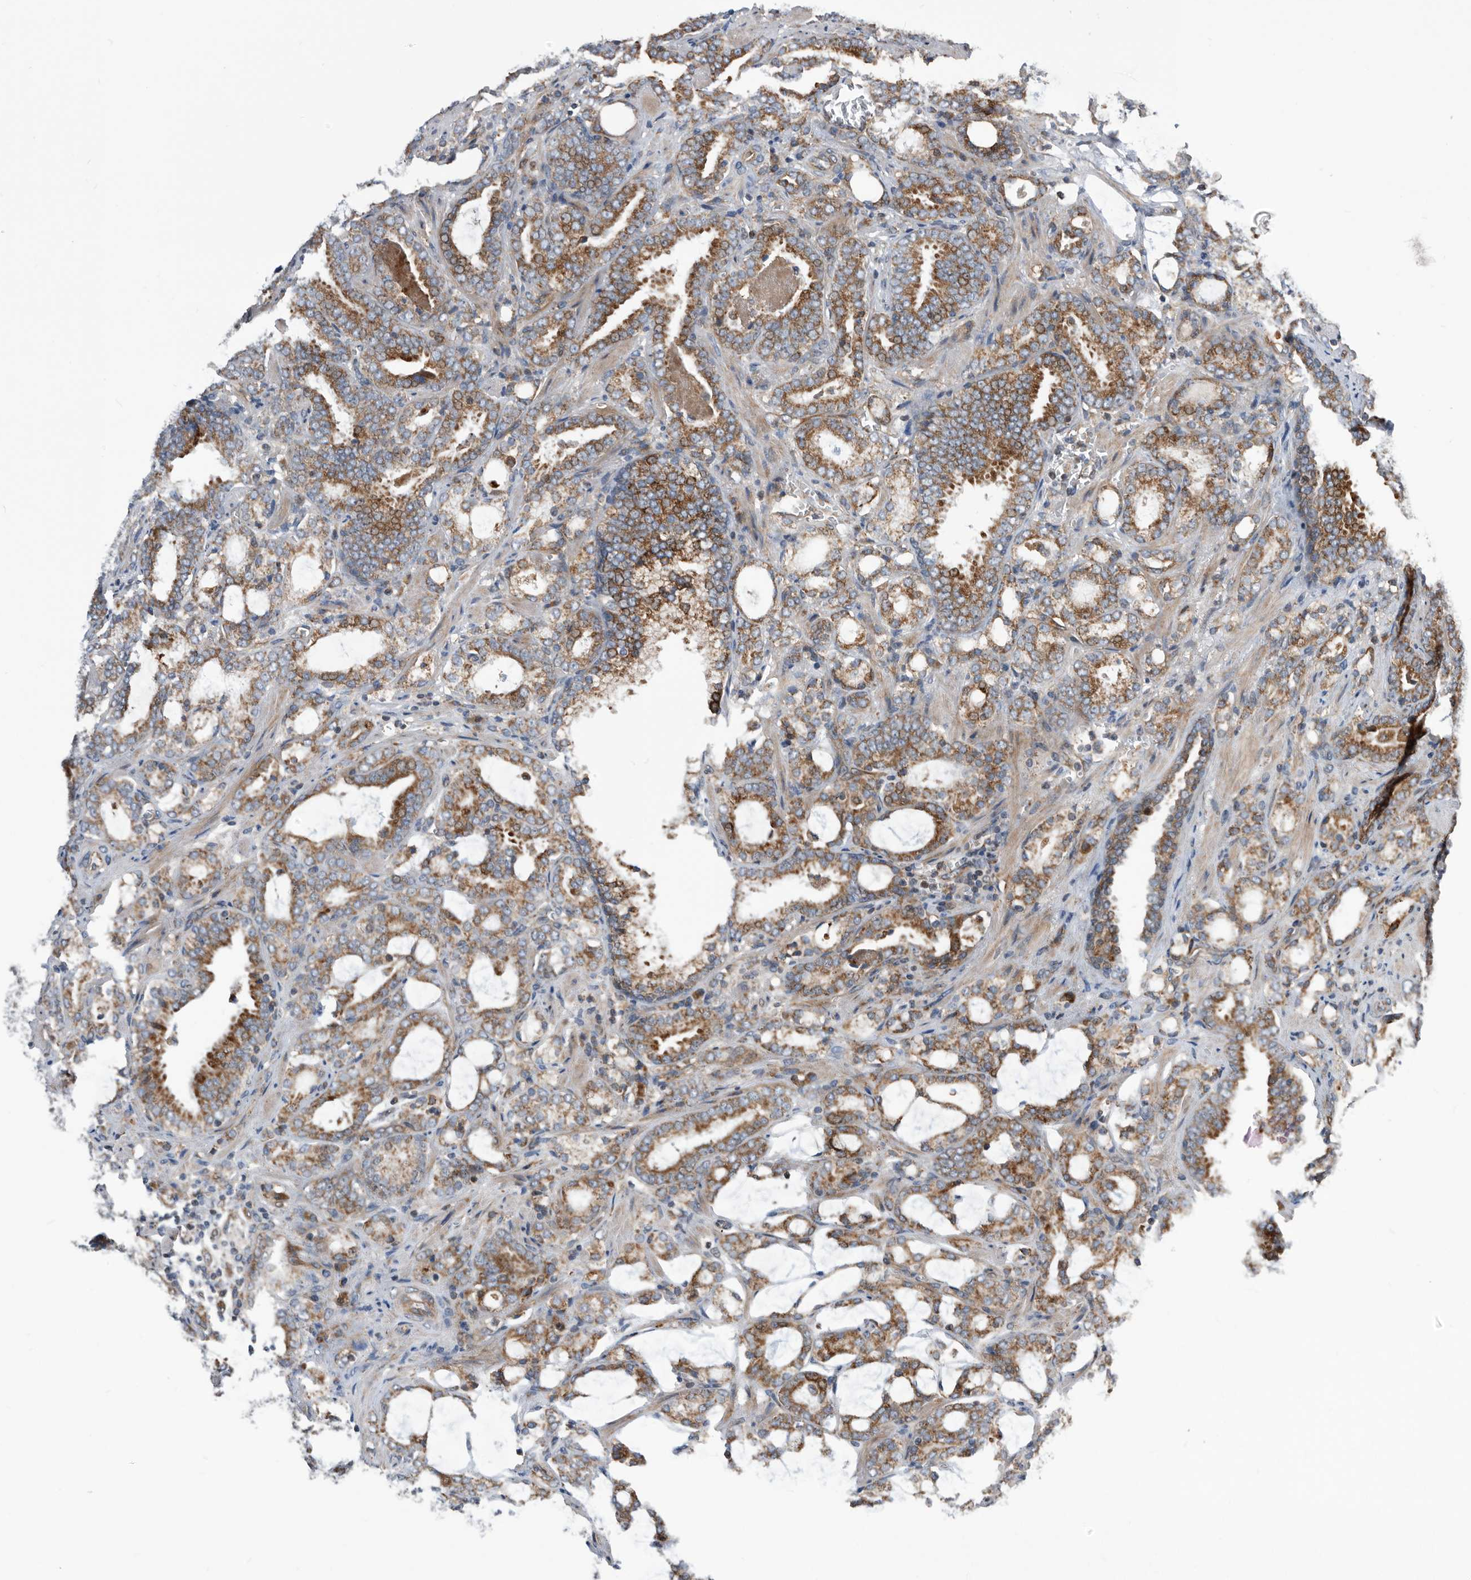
{"staining": {"intensity": "moderate", "quantity": ">75%", "location": "cytoplasmic/membranous"}, "tissue": "prostate cancer", "cell_type": "Tumor cells", "image_type": "cancer", "snomed": [{"axis": "morphology", "description": "Adenocarcinoma, High grade"}, {"axis": "topography", "description": "Prostate and seminal vesicle, NOS"}], "caption": "Brown immunohistochemical staining in prostate cancer demonstrates moderate cytoplasmic/membranous staining in about >75% of tumor cells.", "gene": "SERINC2", "patient": {"sex": "male", "age": 67}}